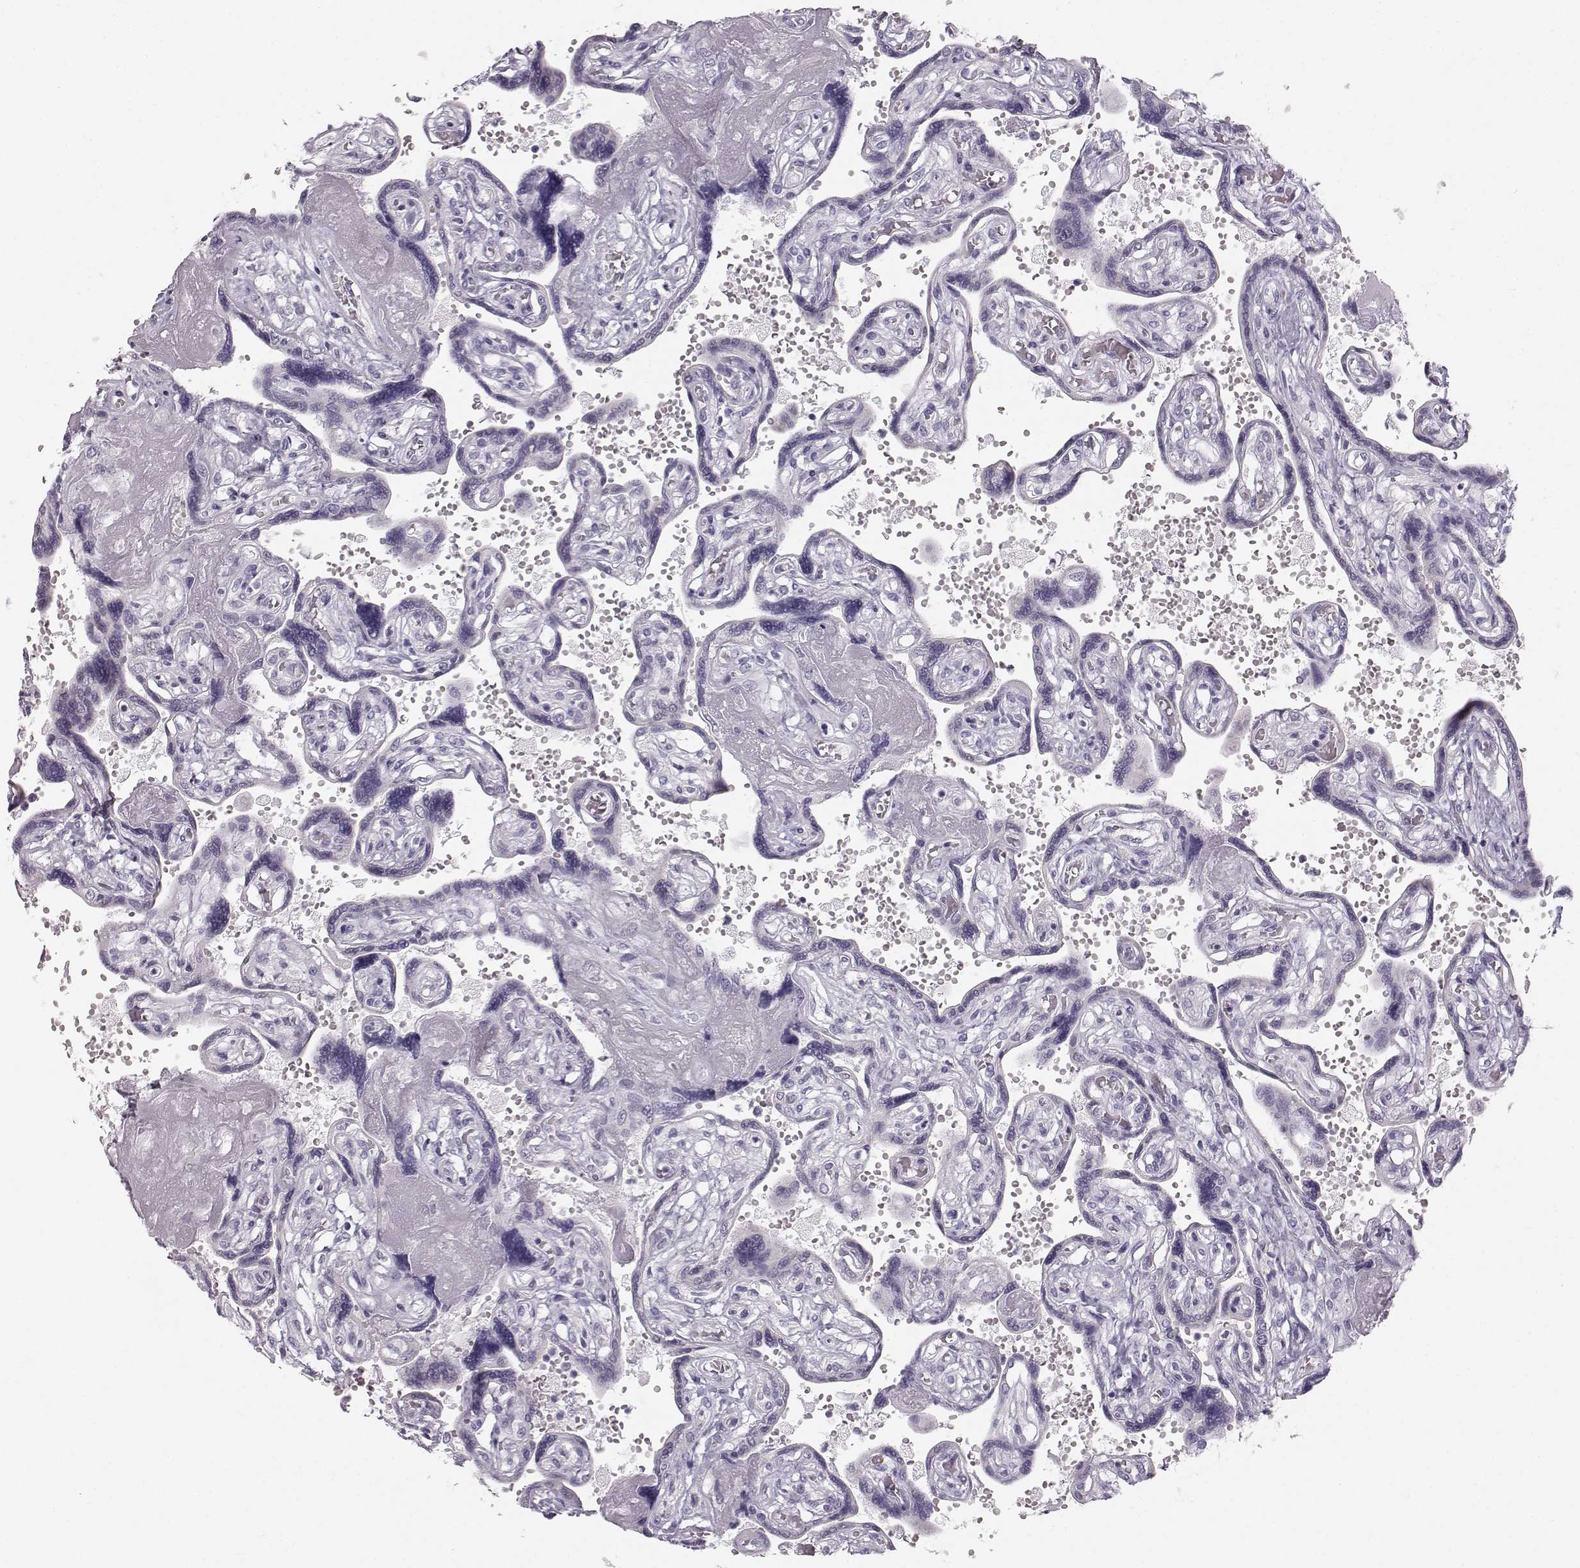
{"staining": {"intensity": "negative", "quantity": "none", "location": "none"}, "tissue": "placenta", "cell_type": "Decidual cells", "image_type": "normal", "snomed": [{"axis": "morphology", "description": "Normal tissue, NOS"}, {"axis": "topography", "description": "Placenta"}], "caption": "This is an immunohistochemistry histopathology image of unremarkable human placenta. There is no staining in decidual cells.", "gene": "OIP5", "patient": {"sex": "female", "age": 32}}